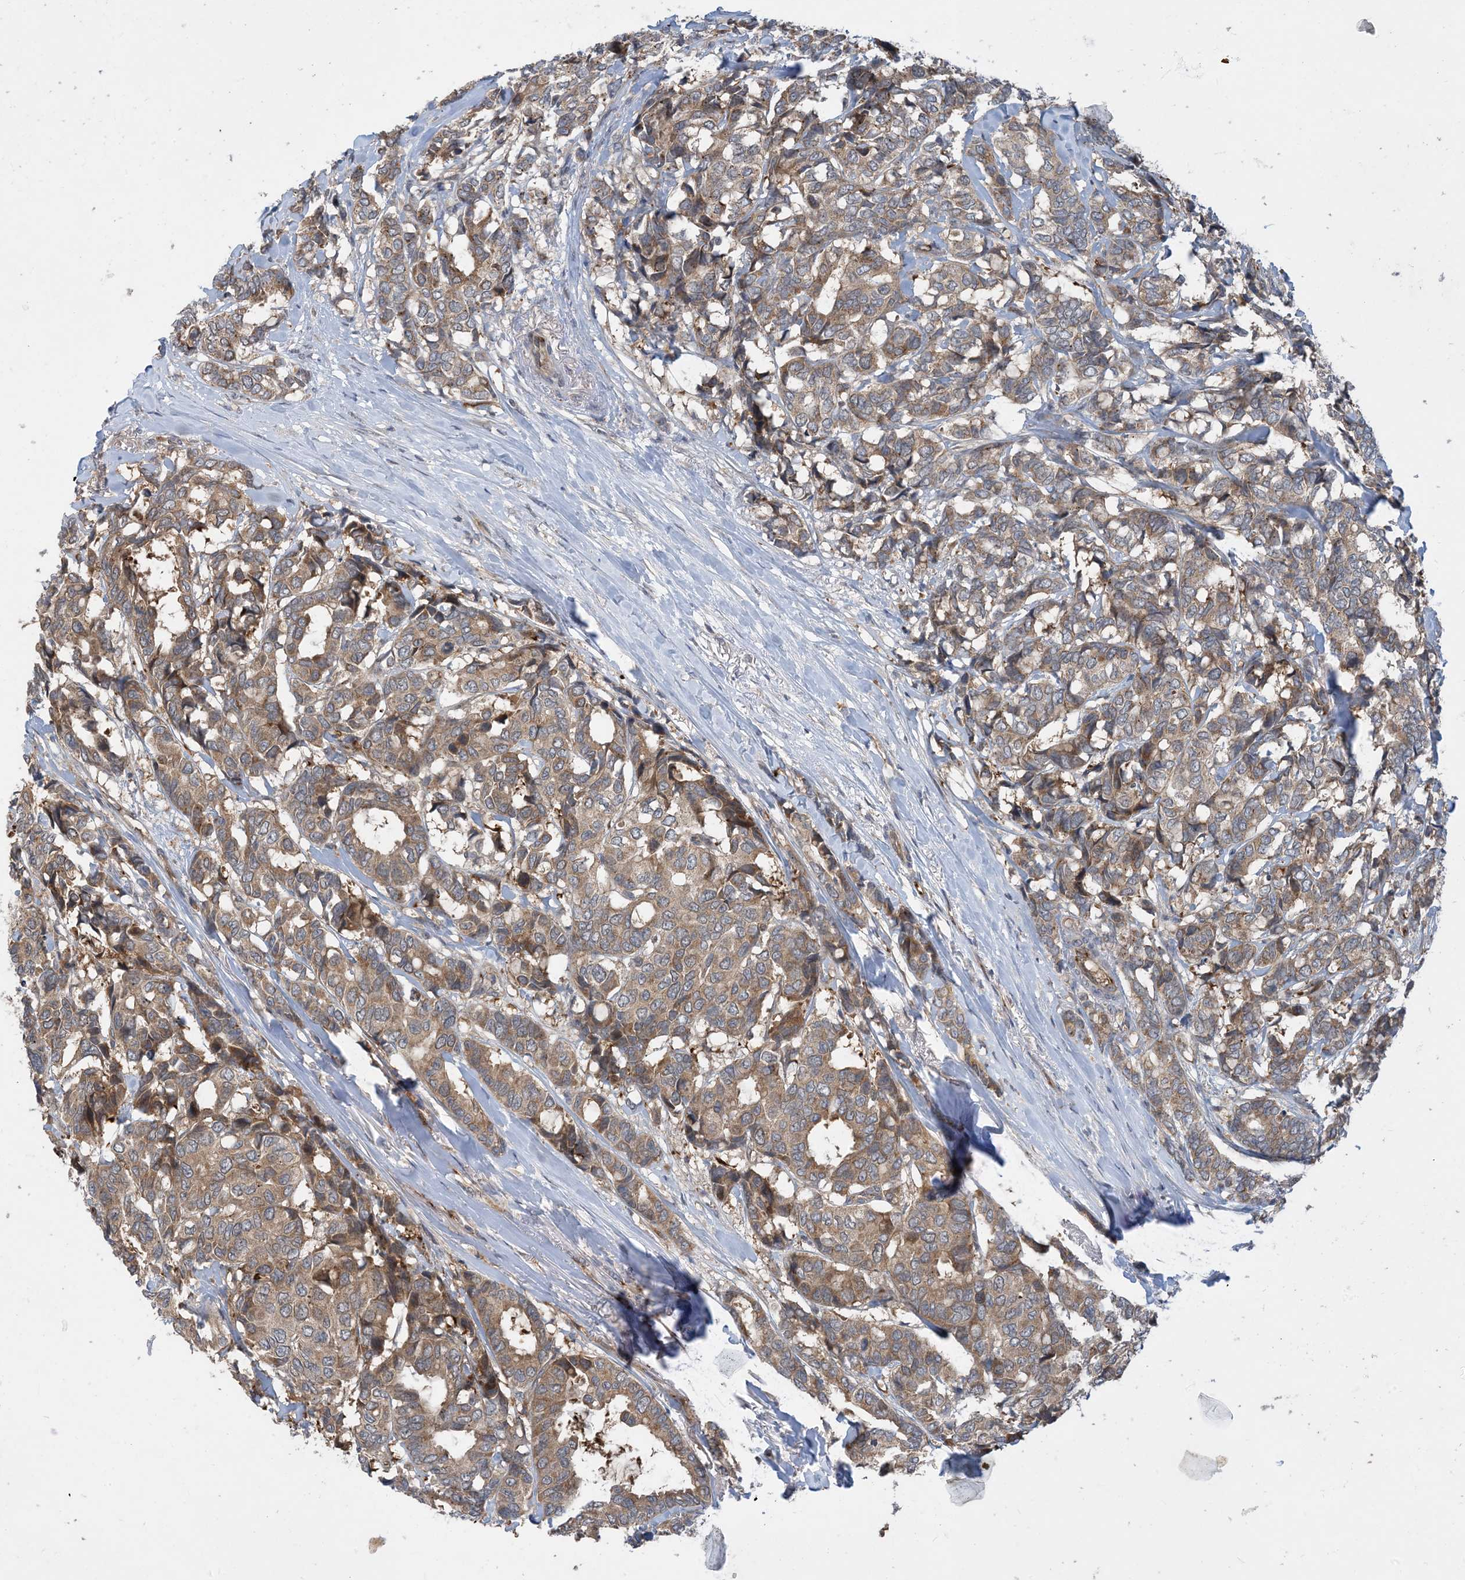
{"staining": {"intensity": "moderate", "quantity": ">75%", "location": "cytoplasmic/membranous"}, "tissue": "breast cancer", "cell_type": "Tumor cells", "image_type": "cancer", "snomed": [{"axis": "morphology", "description": "Duct carcinoma"}, {"axis": "topography", "description": "Breast"}], "caption": "Breast cancer stained for a protein (brown) reveals moderate cytoplasmic/membranous positive expression in about >75% of tumor cells.", "gene": "TINAG", "patient": {"sex": "female", "age": 87}}